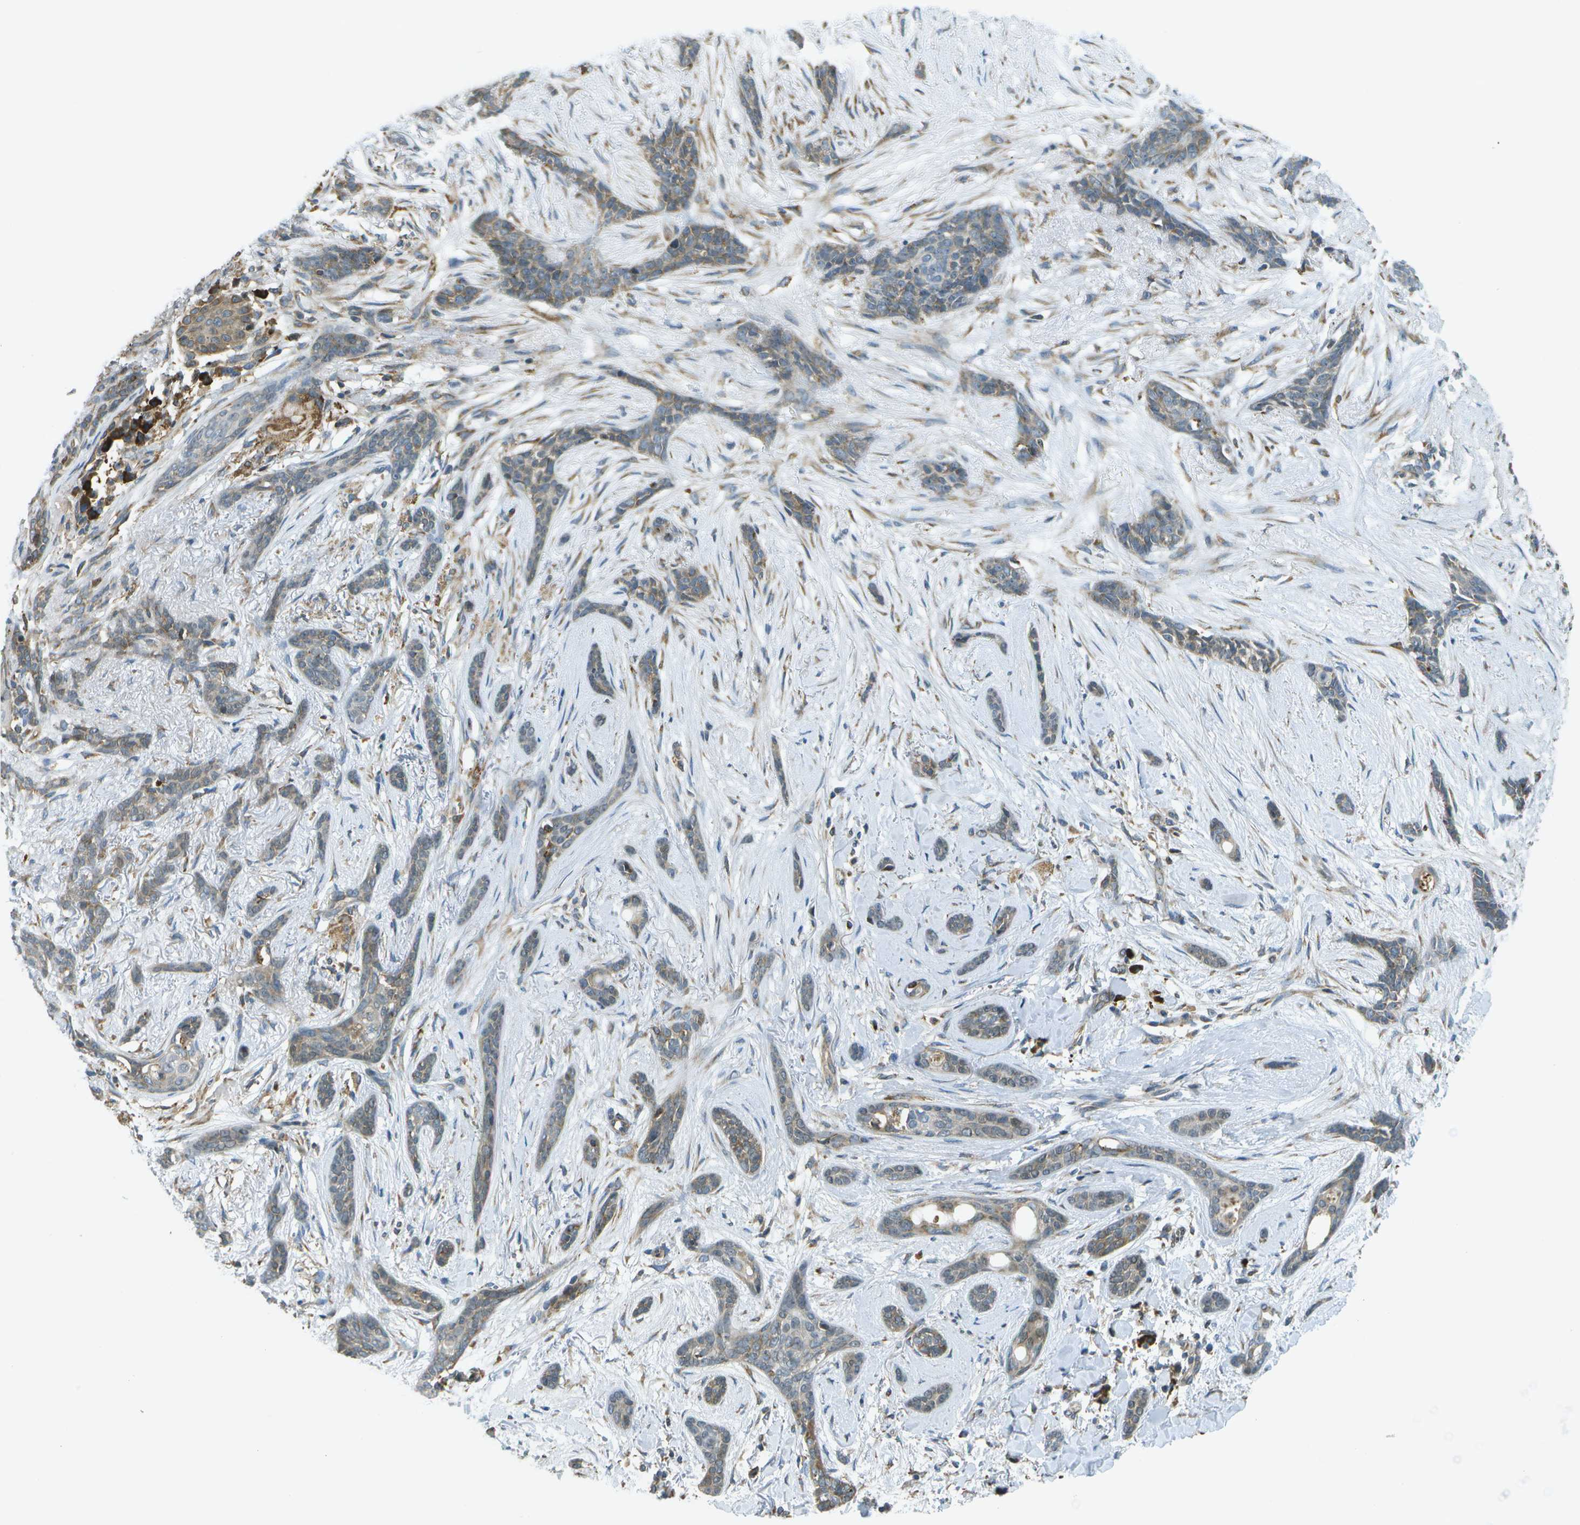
{"staining": {"intensity": "weak", "quantity": "25%-75%", "location": "cytoplasmic/membranous"}, "tissue": "skin cancer", "cell_type": "Tumor cells", "image_type": "cancer", "snomed": [{"axis": "morphology", "description": "Basal cell carcinoma"}, {"axis": "morphology", "description": "Adnexal tumor, benign"}, {"axis": "topography", "description": "Skin"}], "caption": "IHC staining of skin cancer (basal cell carcinoma), which exhibits low levels of weak cytoplasmic/membranous positivity in approximately 25%-75% of tumor cells indicating weak cytoplasmic/membranous protein staining. The staining was performed using DAB (3,3'-diaminobenzidine) (brown) for protein detection and nuclei were counterstained in hematoxylin (blue).", "gene": "USP30", "patient": {"sex": "female", "age": 42}}